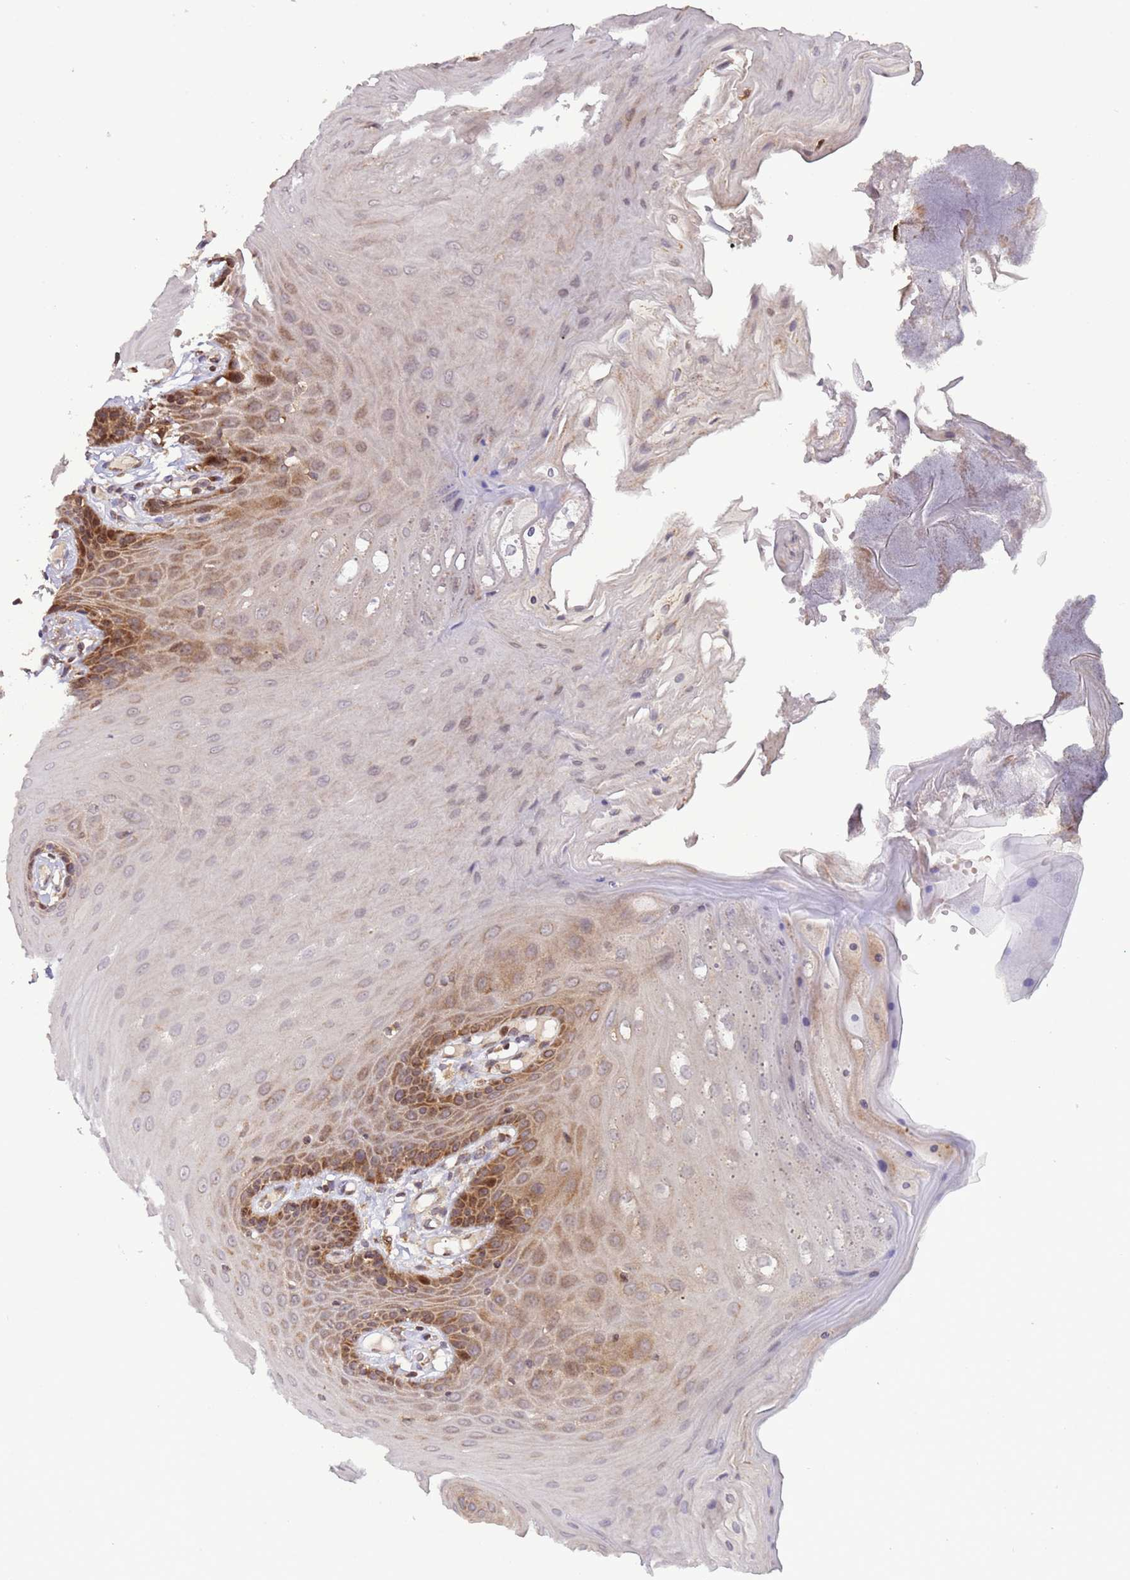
{"staining": {"intensity": "moderate", "quantity": "25%-75%", "location": "cytoplasmic/membranous"}, "tissue": "oral mucosa", "cell_type": "Squamous epithelial cells", "image_type": "normal", "snomed": [{"axis": "morphology", "description": "Normal tissue, NOS"}, {"axis": "morphology", "description": "Squamous cell carcinoma, NOS"}, {"axis": "topography", "description": "Skeletal muscle"}, {"axis": "topography", "description": "Oral tissue"}, {"axis": "topography", "description": "Salivary gland"}, {"axis": "topography", "description": "Head-Neck"}], "caption": "A high-resolution image shows immunohistochemistry staining of normal oral mucosa, which demonstrates moderate cytoplasmic/membranous positivity in approximately 25%-75% of squamous epithelial cells.", "gene": "RCOR2", "patient": {"sex": "male", "age": 54}}